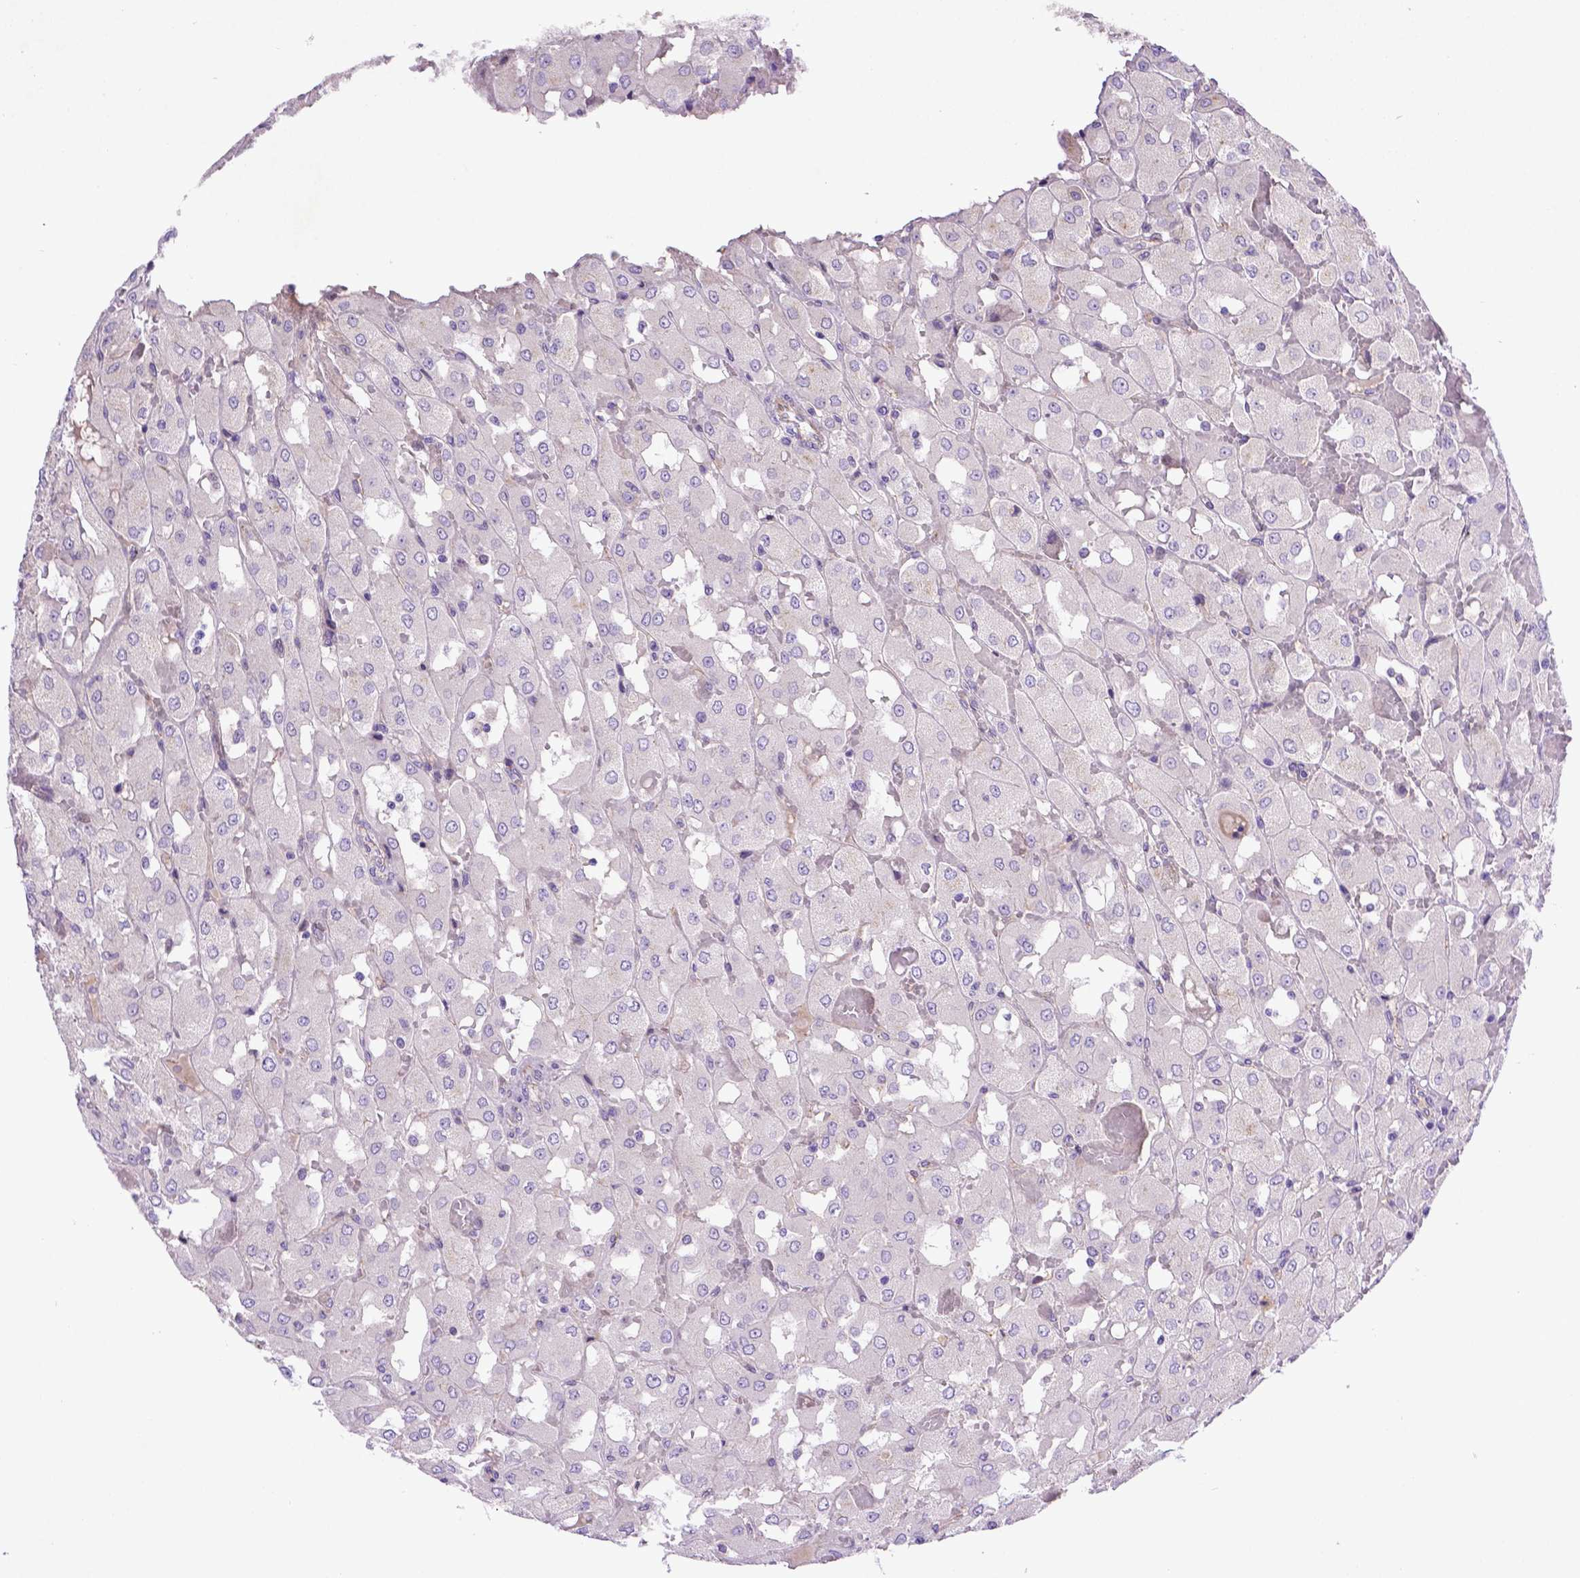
{"staining": {"intensity": "negative", "quantity": "none", "location": "none"}, "tissue": "renal cancer", "cell_type": "Tumor cells", "image_type": "cancer", "snomed": [{"axis": "morphology", "description": "Adenocarcinoma, NOS"}, {"axis": "topography", "description": "Kidney"}], "caption": "Immunohistochemistry (IHC) of renal cancer demonstrates no expression in tumor cells. (Brightfield microscopy of DAB (3,3'-diaminobenzidine) IHC at high magnification).", "gene": "CCER2", "patient": {"sex": "male", "age": 72}}